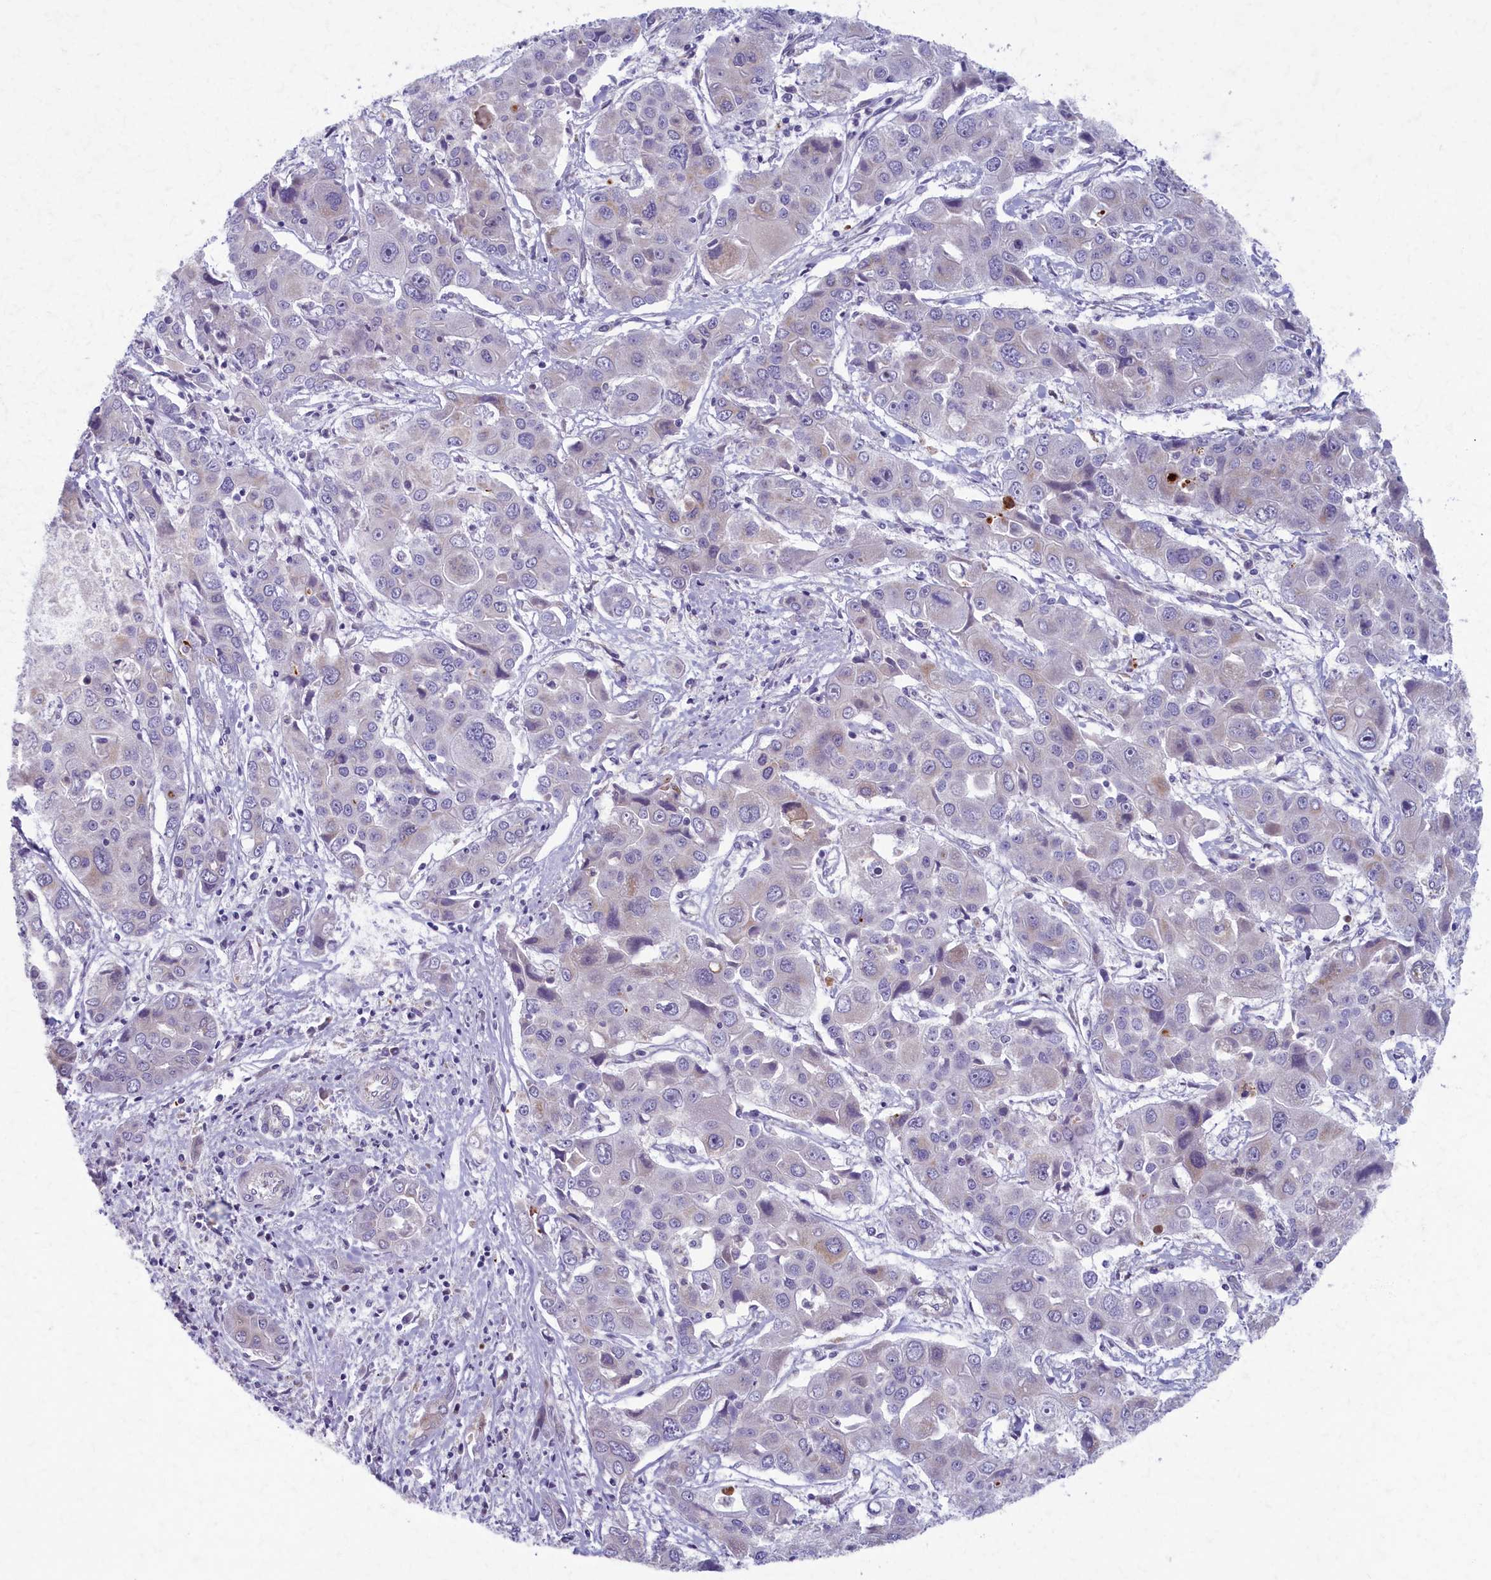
{"staining": {"intensity": "negative", "quantity": "none", "location": "none"}, "tissue": "liver cancer", "cell_type": "Tumor cells", "image_type": "cancer", "snomed": [{"axis": "morphology", "description": "Cholangiocarcinoma"}, {"axis": "topography", "description": "Liver"}], "caption": "Human cholangiocarcinoma (liver) stained for a protein using immunohistochemistry (IHC) exhibits no positivity in tumor cells.", "gene": "MRPS25", "patient": {"sex": "male", "age": 67}}